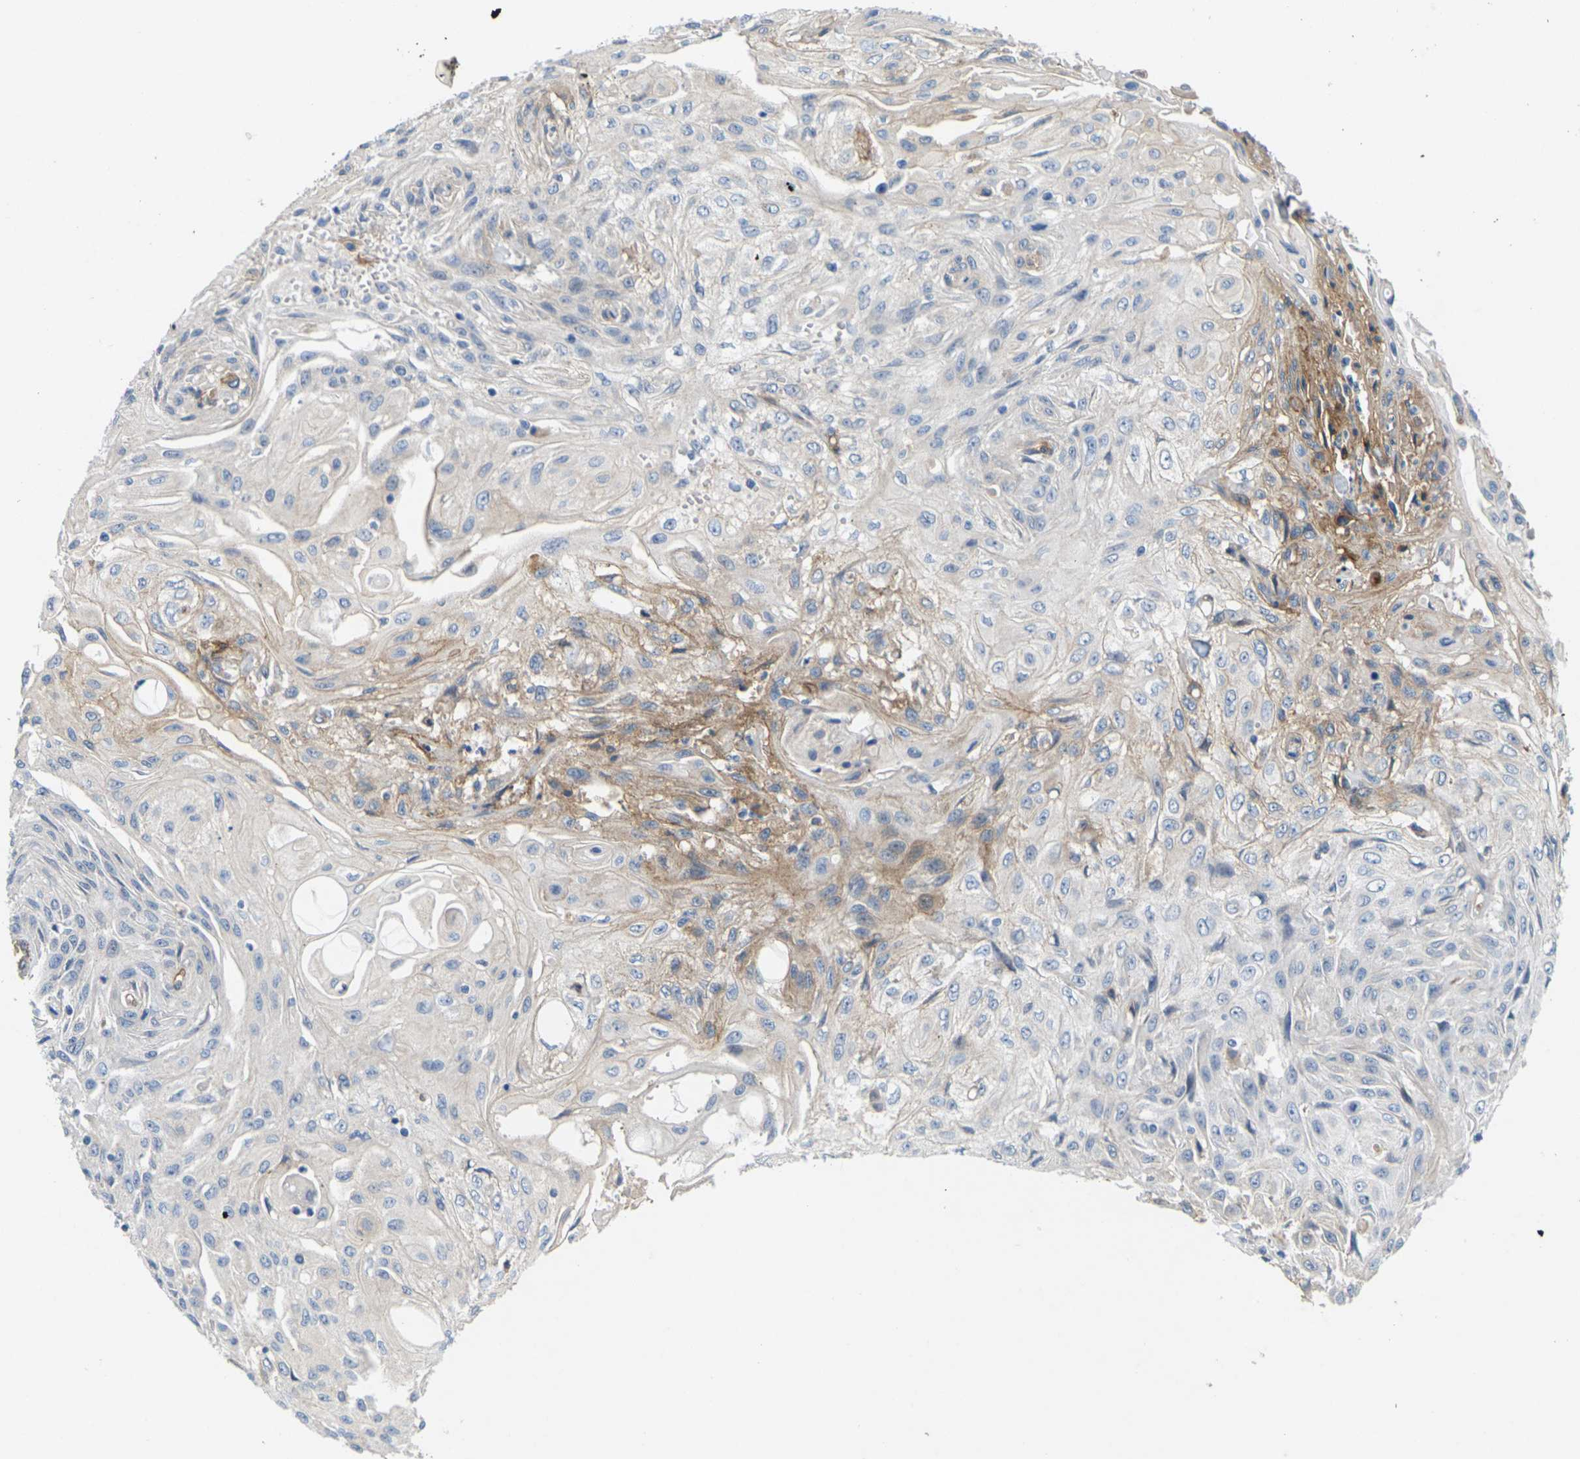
{"staining": {"intensity": "moderate", "quantity": "<25%", "location": "cytoplasmic/membranous"}, "tissue": "skin cancer", "cell_type": "Tumor cells", "image_type": "cancer", "snomed": [{"axis": "morphology", "description": "Squamous cell carcinoma, NOS"}, {"axis": "topography", "description": "Skin"}], "caption": "Human skin squamous cell carcinoma stained with a brown dye shows moderate cytoplasmic/membranous positive positivity in about <25% of tumor cells.", "gene": "ITGA5", "patient": {"sex": "male", "age": 75}}